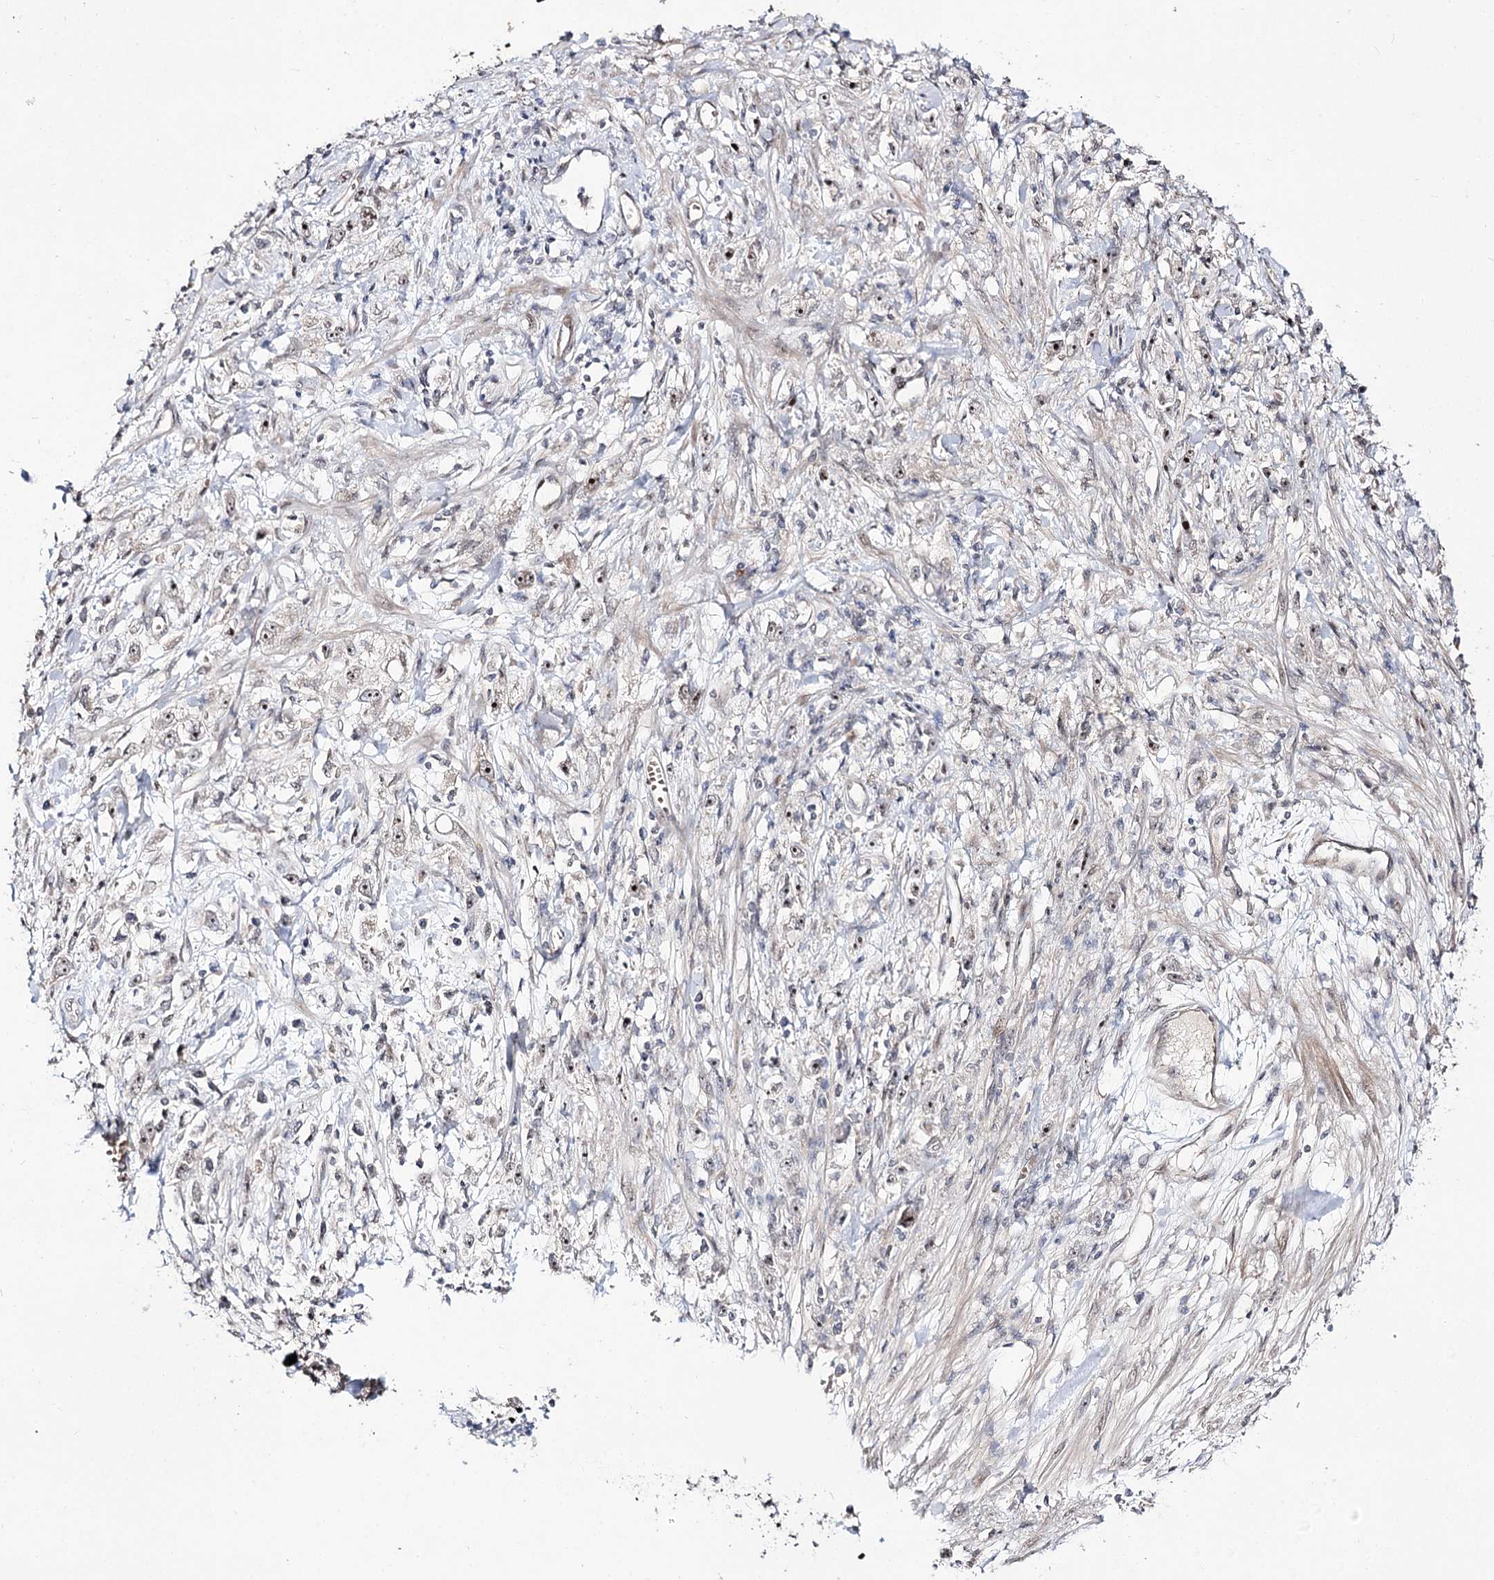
{"staining": {"intensity": "weak", "quantity": "25%-75%", "location": "nuclear"}, "tissue": "stomach cancer", "cell_type": "Tumor cells", "image_type": "cancer", "snomed": [{"axis": "morphology", "description": "Adenocarcinoma, NOS"}, {"axis": "topography", "description": "Stomach"}], "caption": "Brown immunohistochemical staining in human stomach cancer (adenocarcinoma) displays weak nuclear staining in approximately 25%-75% of tumor cells.", "gene": "RRP9", "patient": {"sex": "female", "age": 59}}